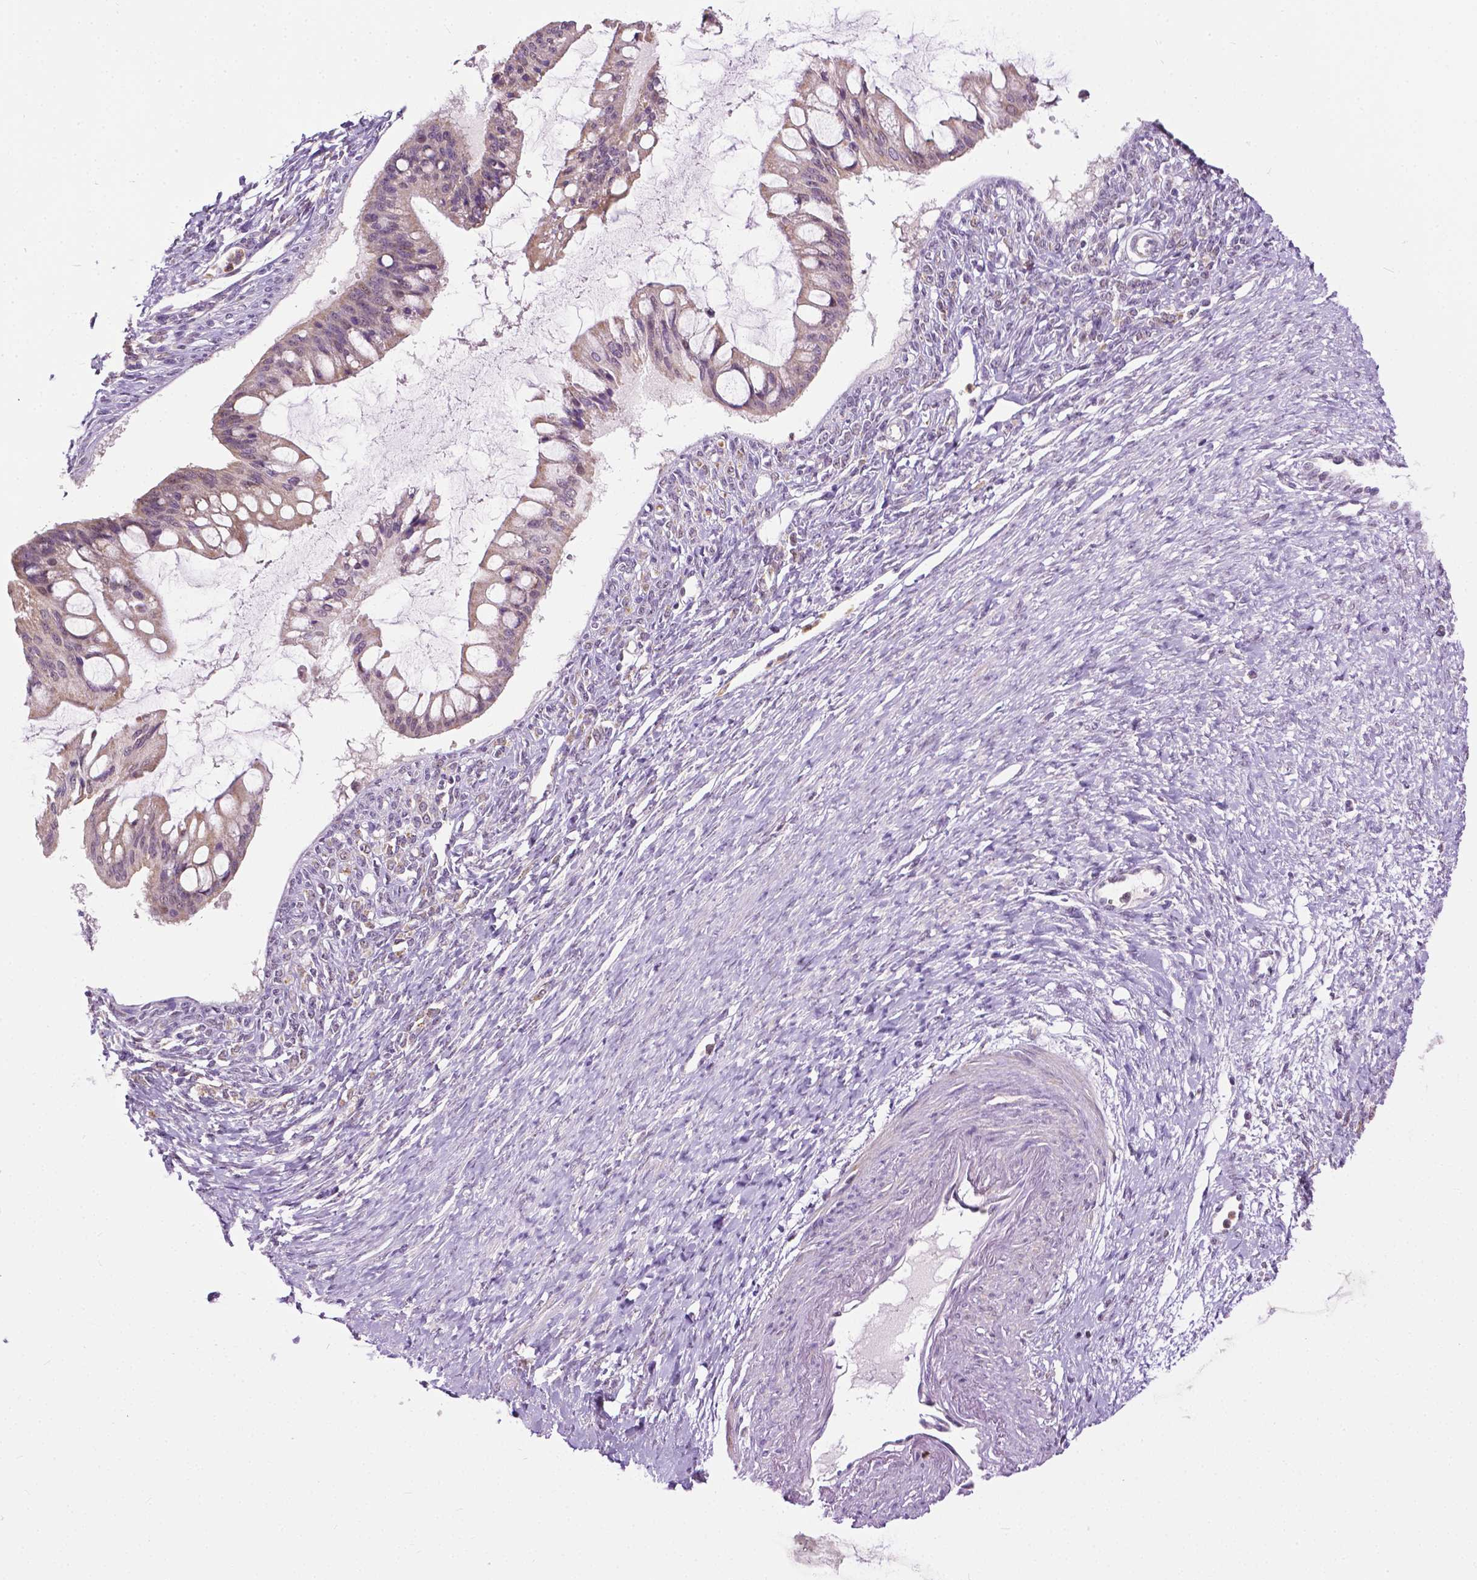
{"staining": {"intensity": "weak", "quantity": "25%-75%", "location": "cytoplasmic/membranous"}, "tissue": "ovarian cancer", "cell_type": "Tumor cells", "image_type": "cancer", "snomed": [{"axis": "morphology", "description": "Cystadenocarcinoma, mucinous, NOS"}, {"axis": "topography", "description": "Ovary"}], "caption": "Human mucinous cystadenocarcinoma (ovarian) stained with a protein marker displays weak staining in tumor cells.", "gene": "TTC9B", "patient": {"sex": "female", "age": 73}}